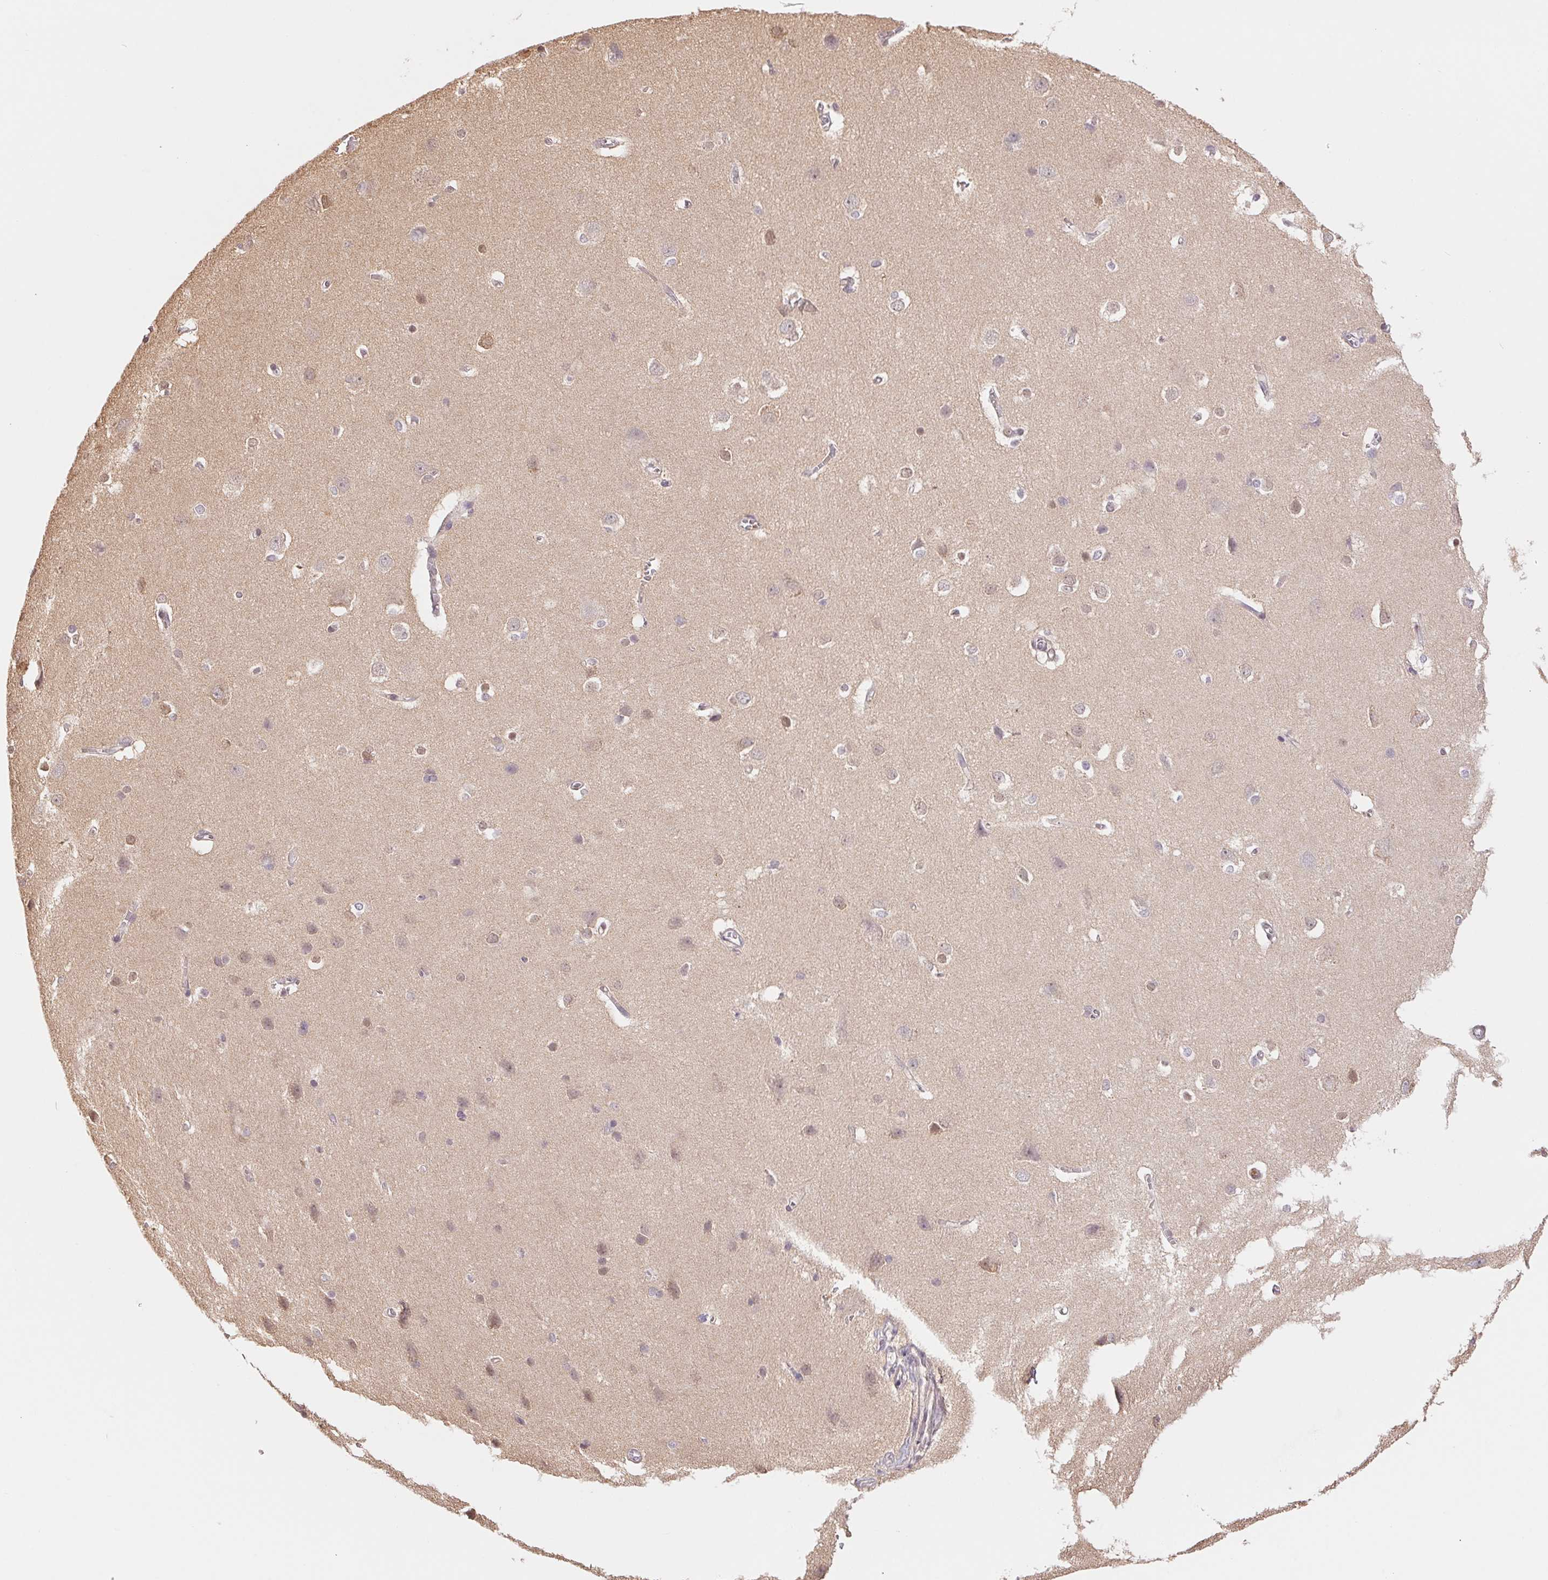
{"staining": {"intensity": "negative", "quantity": "none", "location": "none"}, "tissue": "cerebral cortex", "cell_type": "Endothelial cells", "image_type": "normal", "snomed": [{"axis": "morphology", "description": "Normal tissue, NOS"}, {"axis": "topography", "description": "Cerebral cortex"}], "caption": "The histopathology image demonstrates no staining of endothelial cells in unremarkable cerebral cortex. Nuclei are stained in blue.", "gene": "CDC123", "patient": {"sex": "male", "age": 37}}